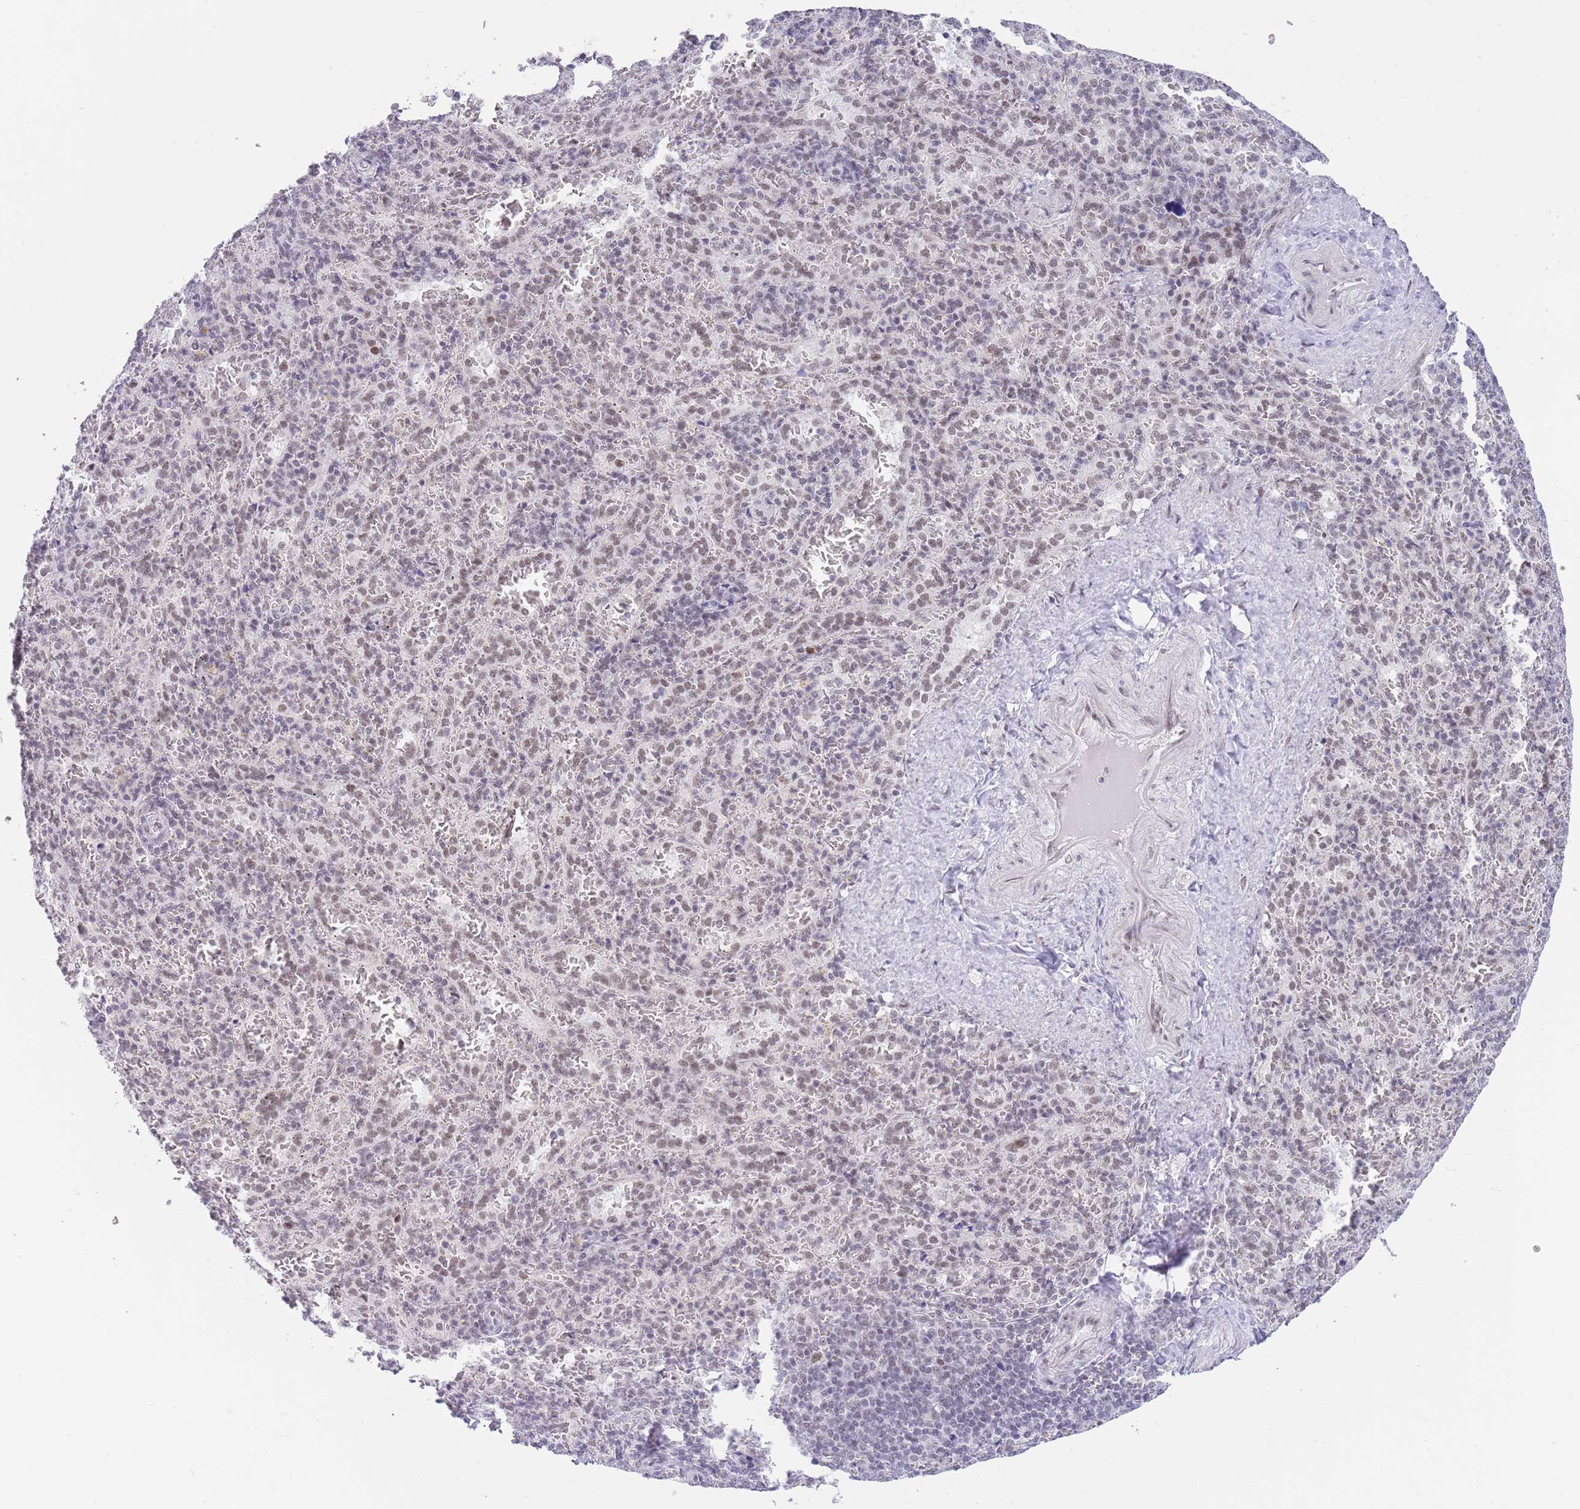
{"staining": {"intensity": "weak", "quantity": "<25%", "location": "nuclear"}, "tissue": "spleen", "cell_type": "Cells in red pulp", "image_type": "normal", "snomed": [{"axis": "morphology", "description": "Normal tissue, NOS"}, {"axis": "topography", "description": "Spleen"}], "caption": "IHC of normal spleen exhibits no positivity in cells in red pulp. (IHC, brightfield microscopy, high magnification).", "gene": "RFX1", "patient": {"sex": "female", "age": 21}}